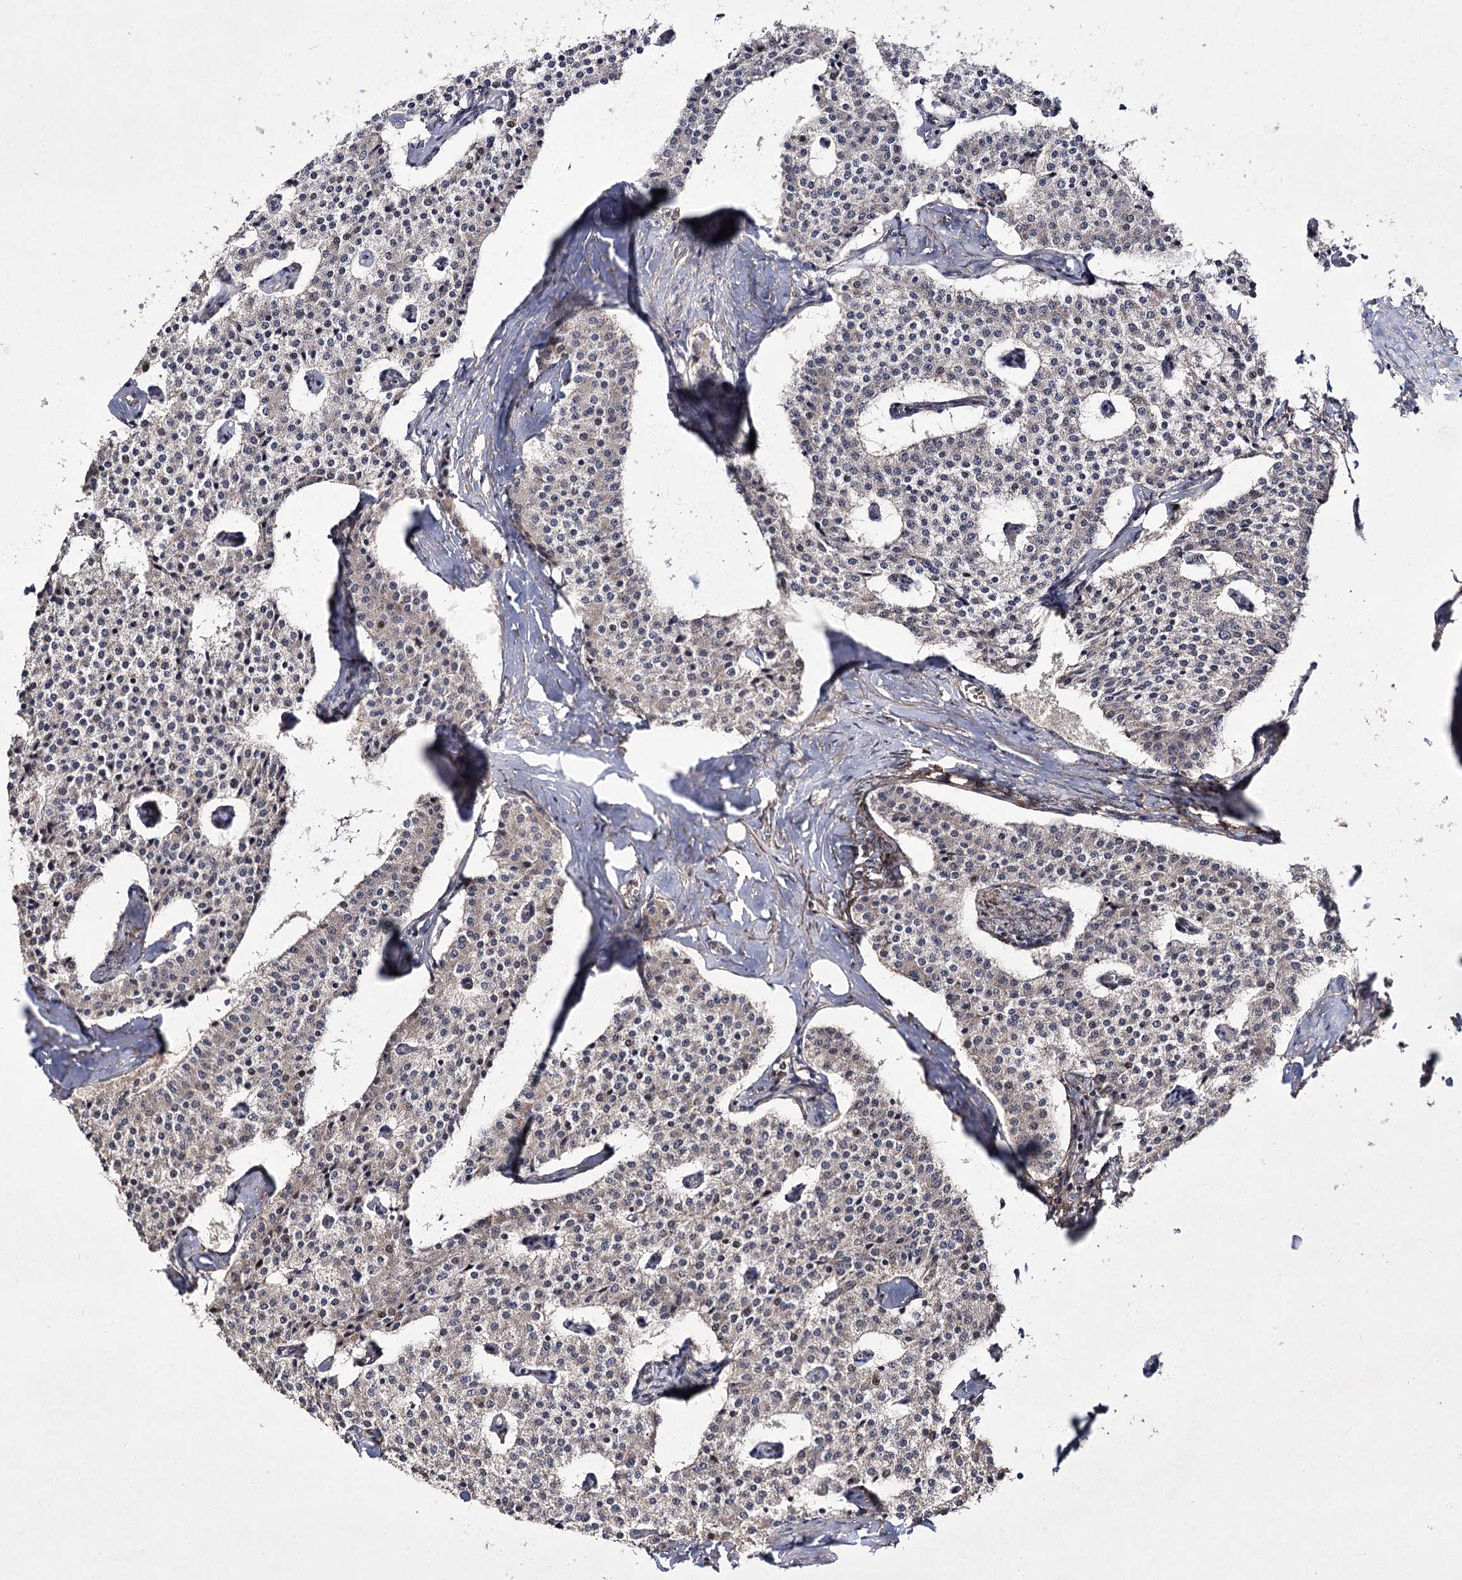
{"staining": {"intensity": "negative", "quantity": "none", "location": "none"}, "tissue": "carcinoid", "cell_type": "Tumor cells", "image_type": "cancer", "snomed": [{"axis": "morphology", "description": "Carcinoid, malignant, NOS"}, {"axis": "topography", "description": "Colon"}], "caption": "Photomicrograph shows no protein expression in tumor cells of malignant carcinoid tissue. Nuclei are stained in blue.", "gene": "CCDC59", "patient": {"sex": "female", "age": 52}}